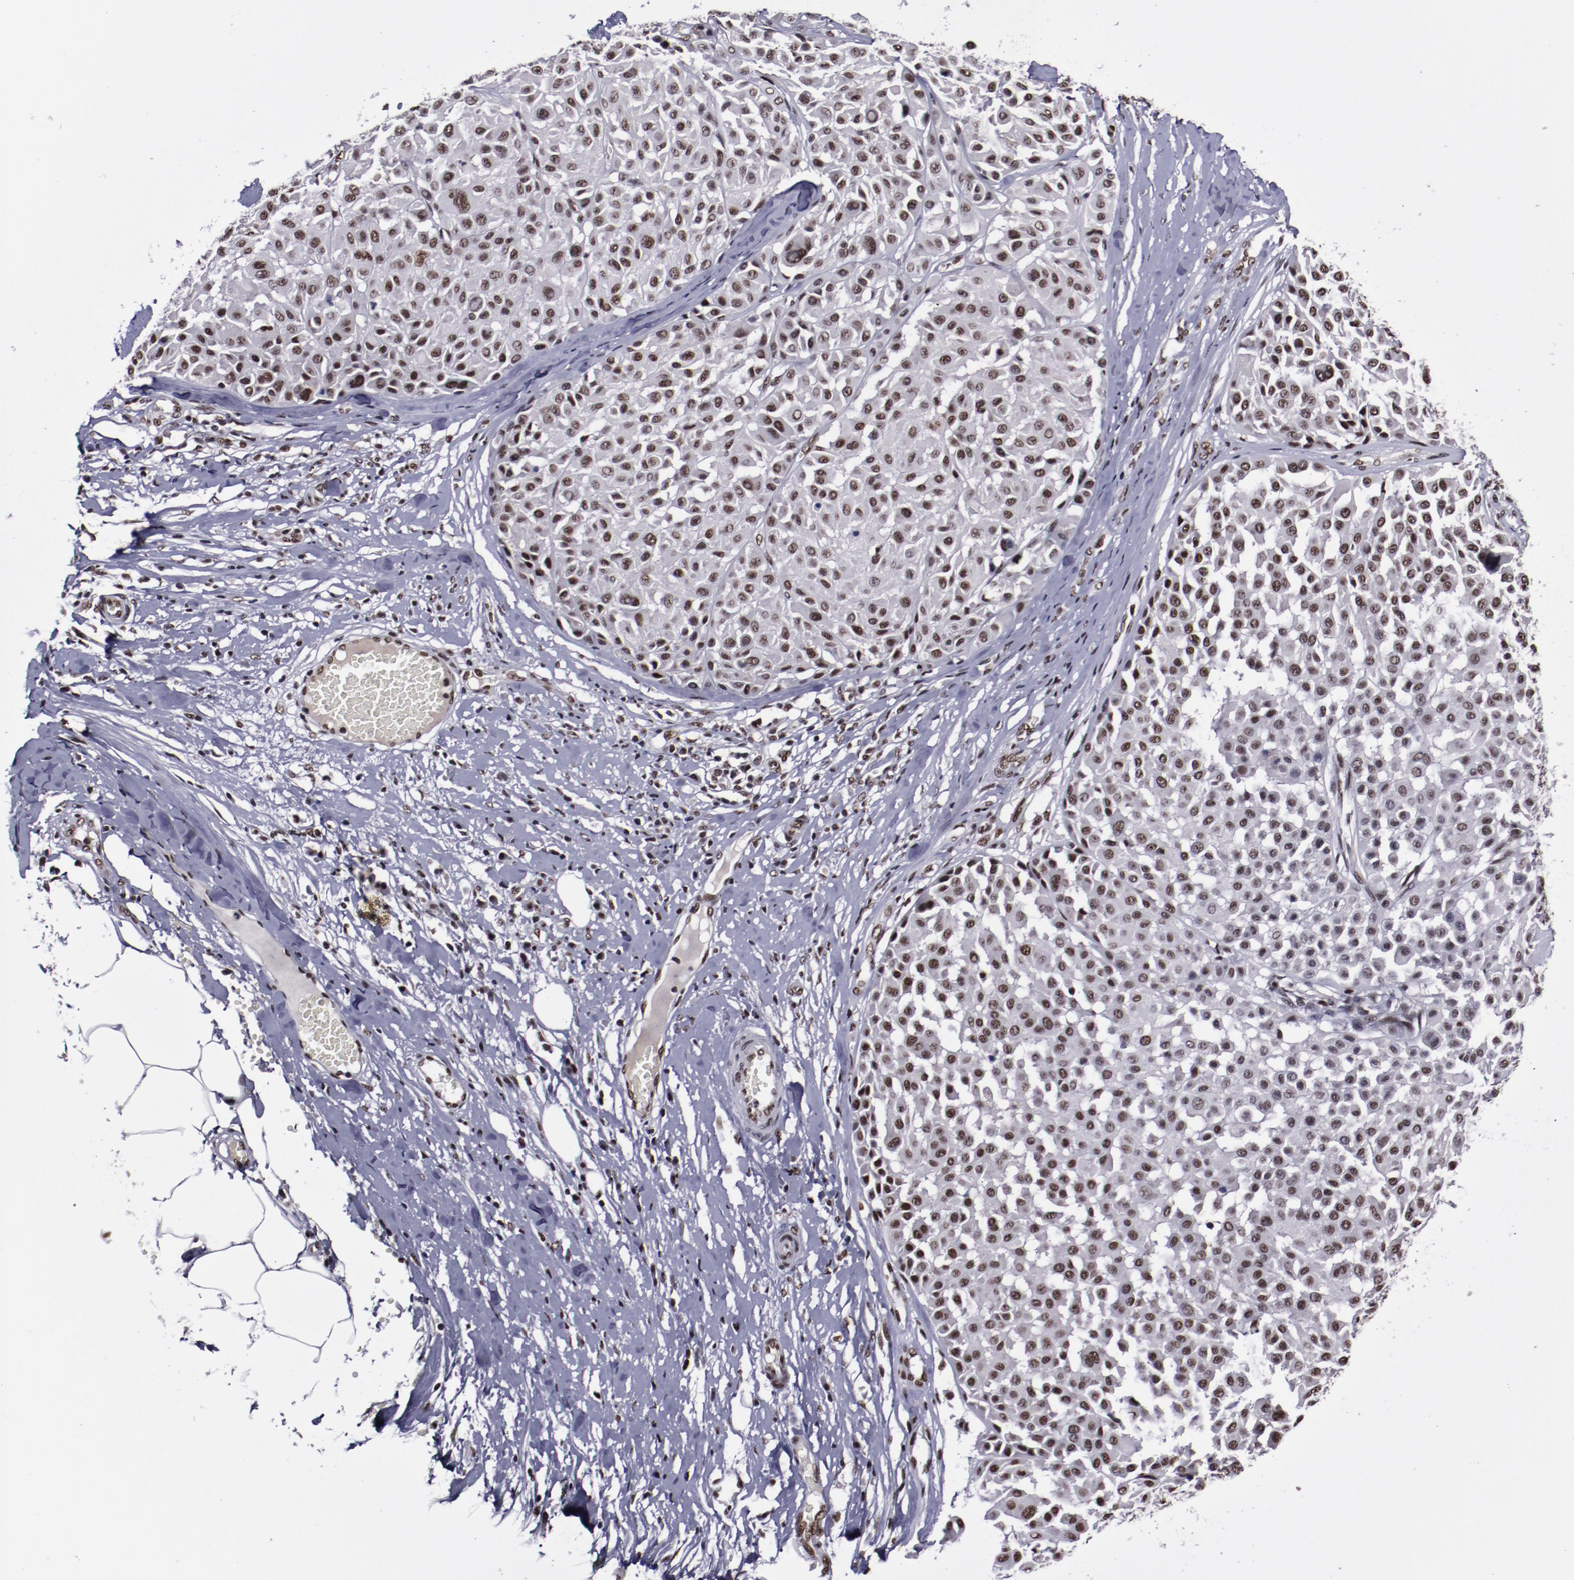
{"staining": {"intensity": "moderate", "quantity": ">75%", "location": "nuclear"}, "tissue": "melanoma", "cell_type": "Tumor cells", "image_type": "cancer", "snomed": [{"axis": "morphology", "description": "Malignant melanoma, Metastatic site"}, {"axis": "topography", "description": "Soft tissue"}], "caption": "Brown immunohistochemical staining in human malignant melanoma (metastatic site) displays moderate nuclear staining in about >75% of tumor cells.", "gene": "ERH", "patient": {"sex": "male", "age": 41}}